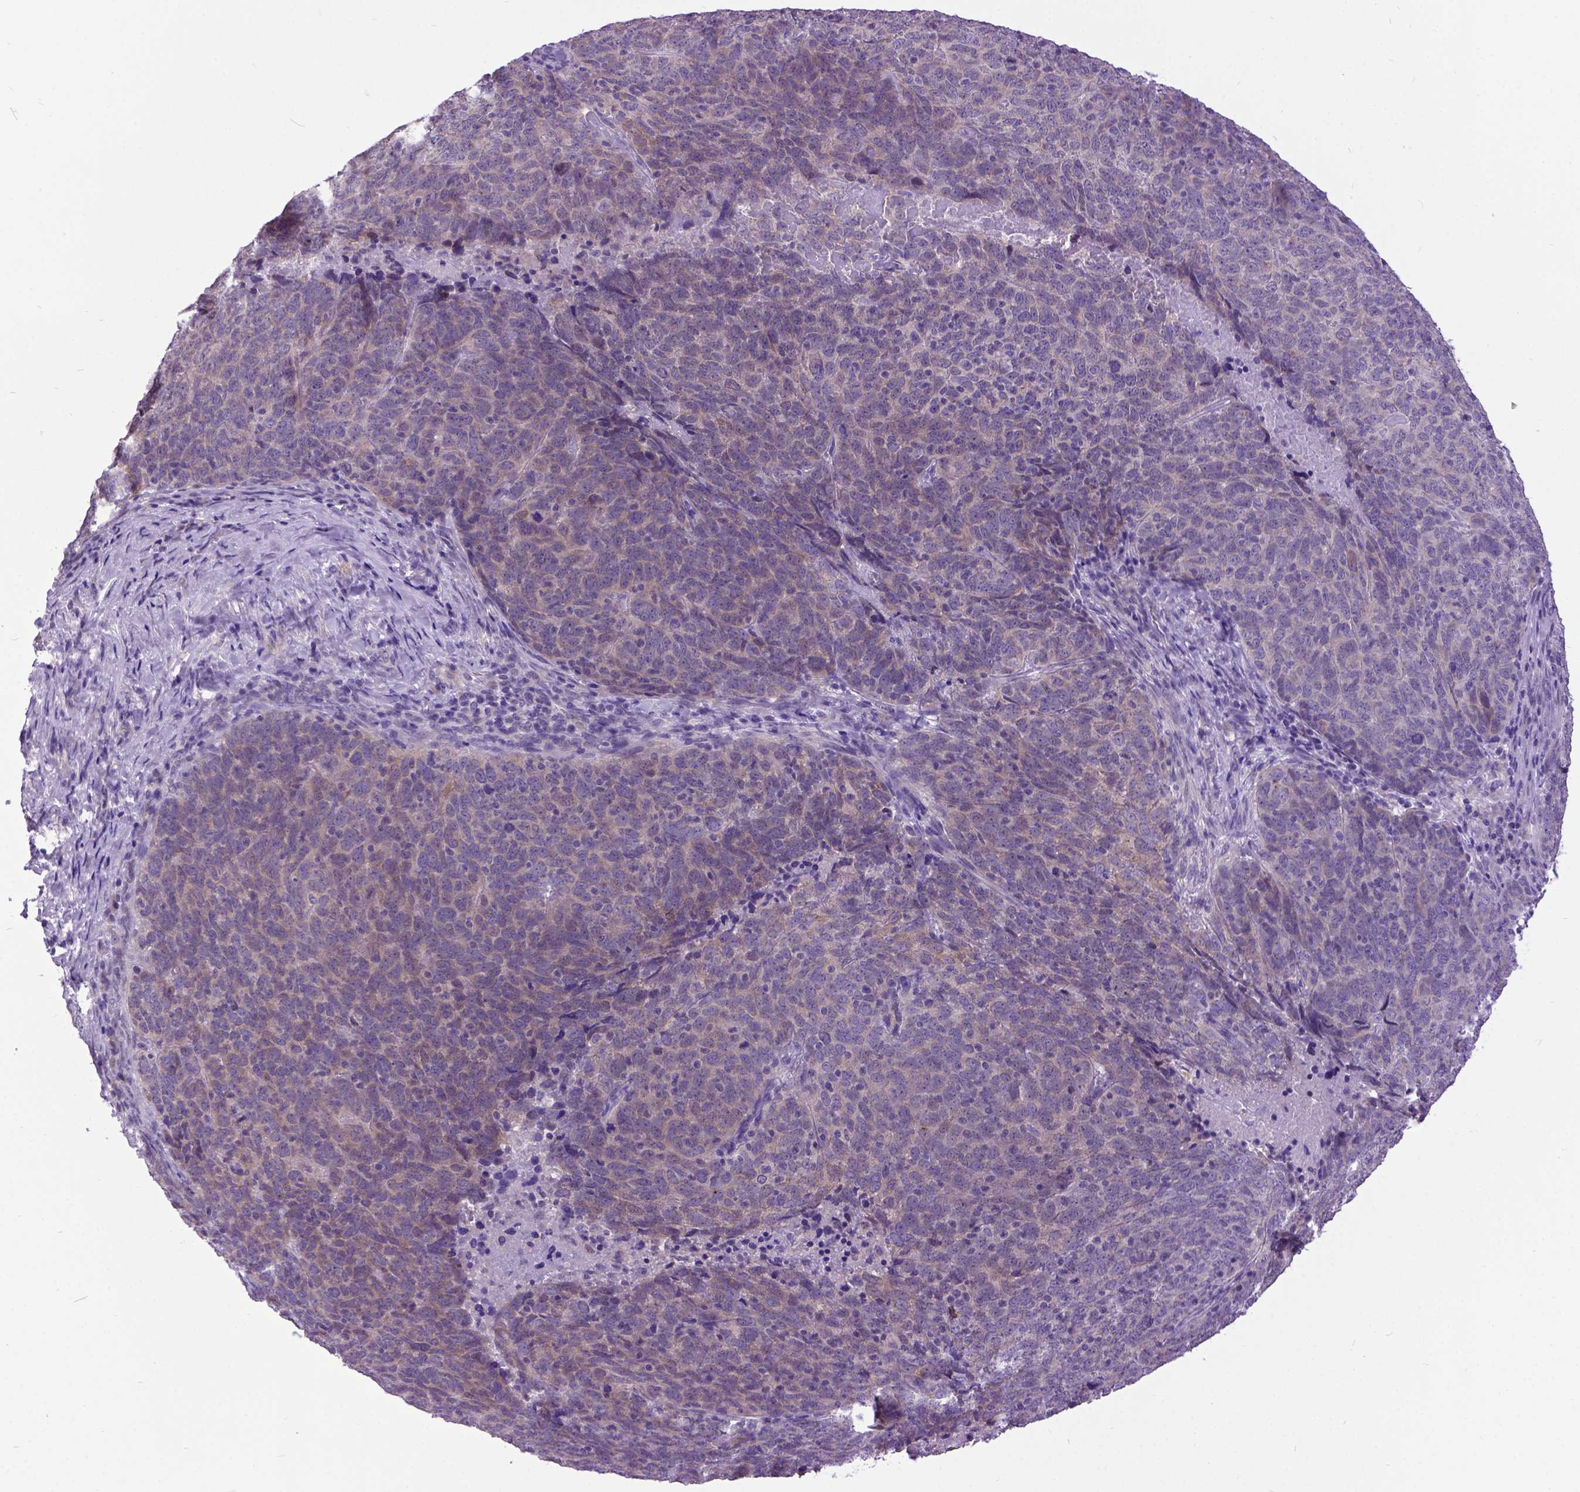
{"staining": {"intensity": "weak", "quantity": "25%-75%", "location": "cytoplasmic/membranous"}, "tissue": "skin cancer", "cell_type": "Tumor cells", "image_type": "cancer", "snomed": [{"axis": "morphology", "description": "Squamous cell carcinoma, NOS"}, {"axis": "topography", "description": "Skin"}, {"axis": "topography", "description": "Anal"}], "caption": "Immunohistochemical staining of squamous cell carcinoma (skin) shows low levels of weak cytoplasmic/membranous protein positivity in about 25%-75% of tumor cells.", "gene": "NEK5", "patient": {"sex": "female", "age": 51}}